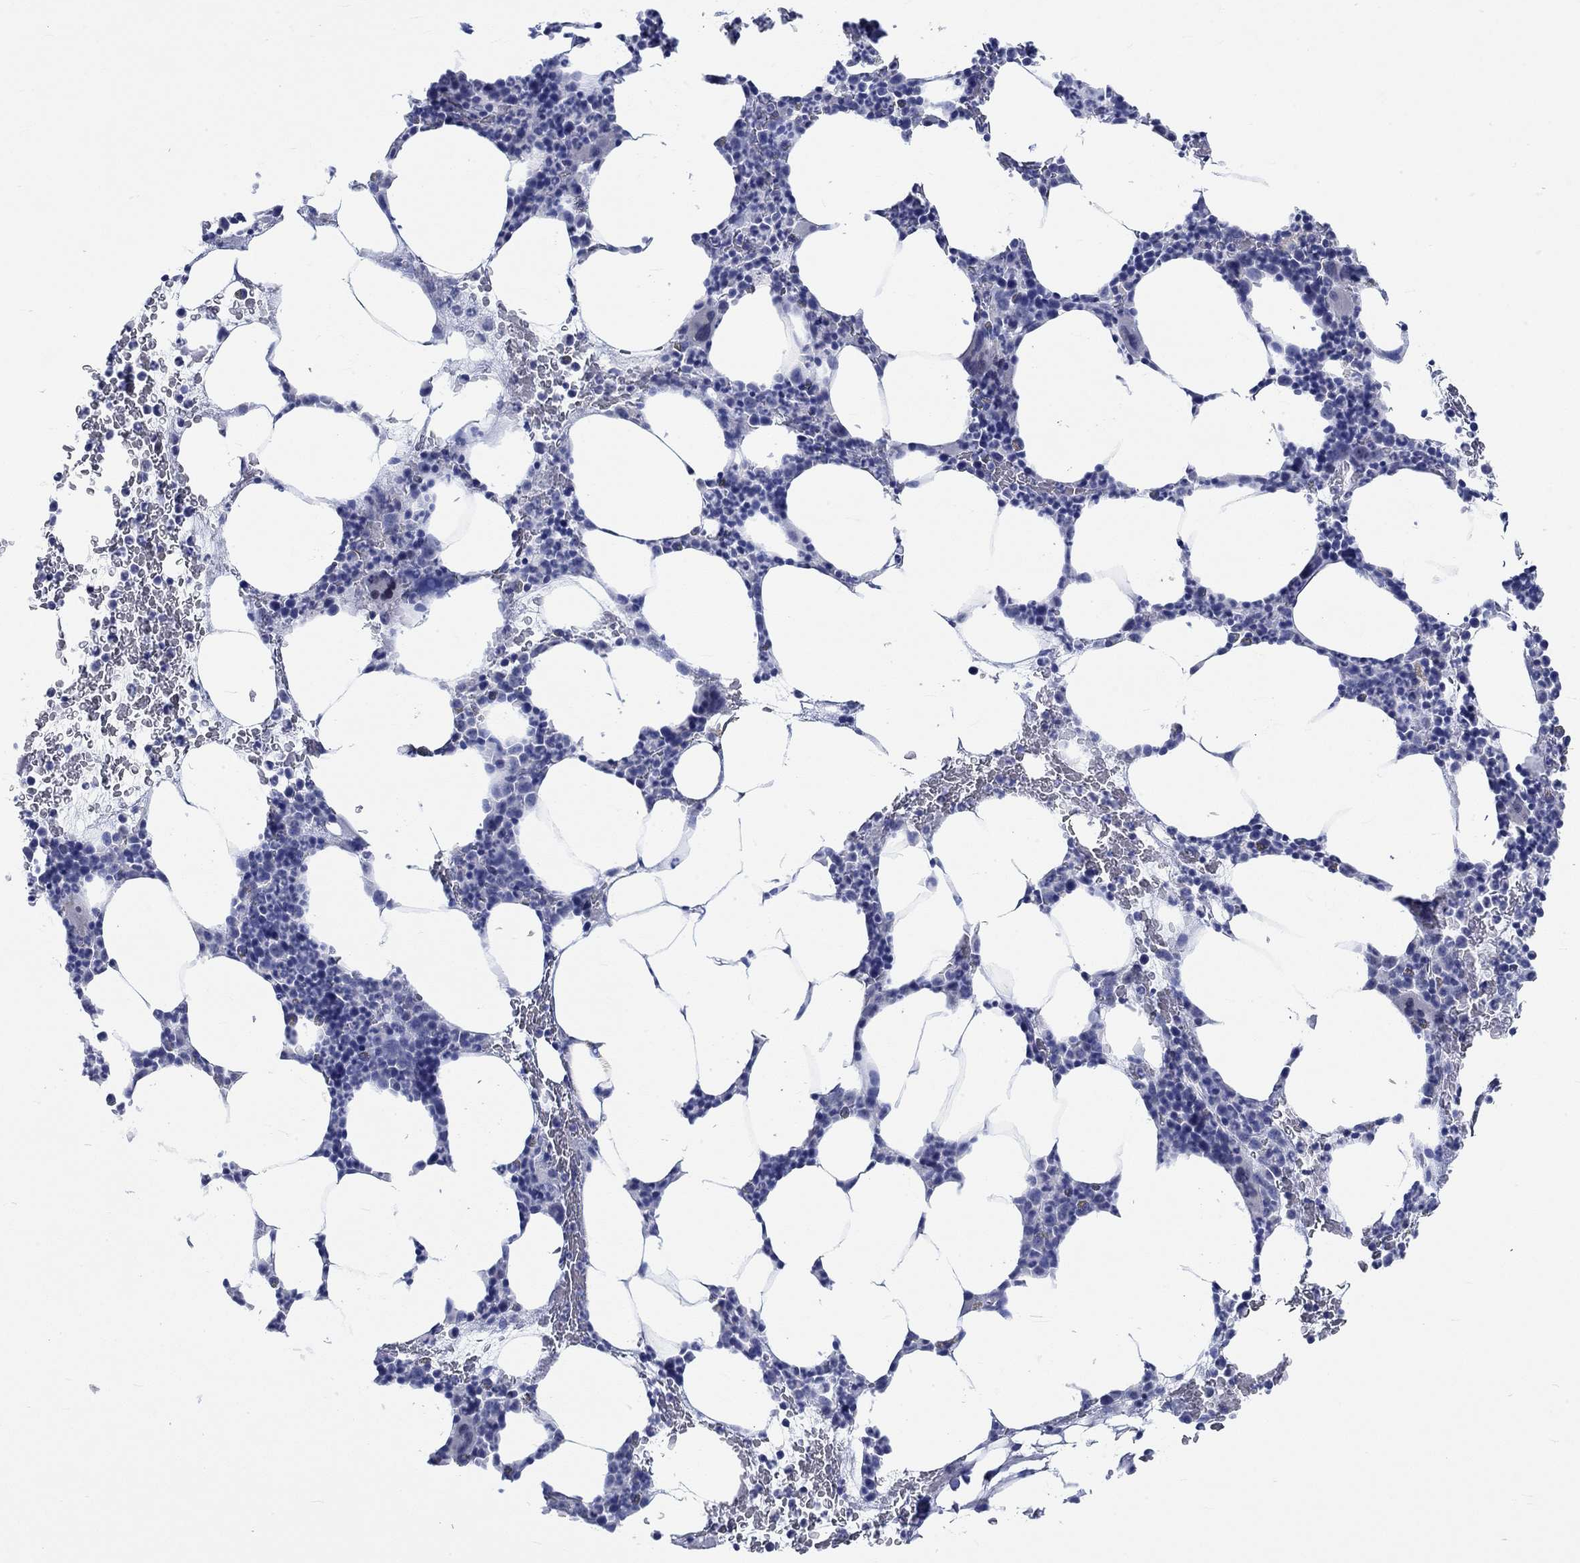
{"staining": {"intensity": "negative", "quantity": "none", "location": "none"}, "tissue": "bone marrow", "cell_type": "Hematopoietic cells", "image_type": "normal", "snomed": [{"axis": "morphology", "description": "Normal tissue, NOS"}, {"axis": "topography", "description": "Bone marrow"}], "caption": "IHC histopathology image of benign bone marrow stained for a protein (brown), which reveals no expression in hematopoietic cells. Nuclei are stained in blue.", "gene": "C4orf47", "patient": {"sex": "male", "age": 83}}